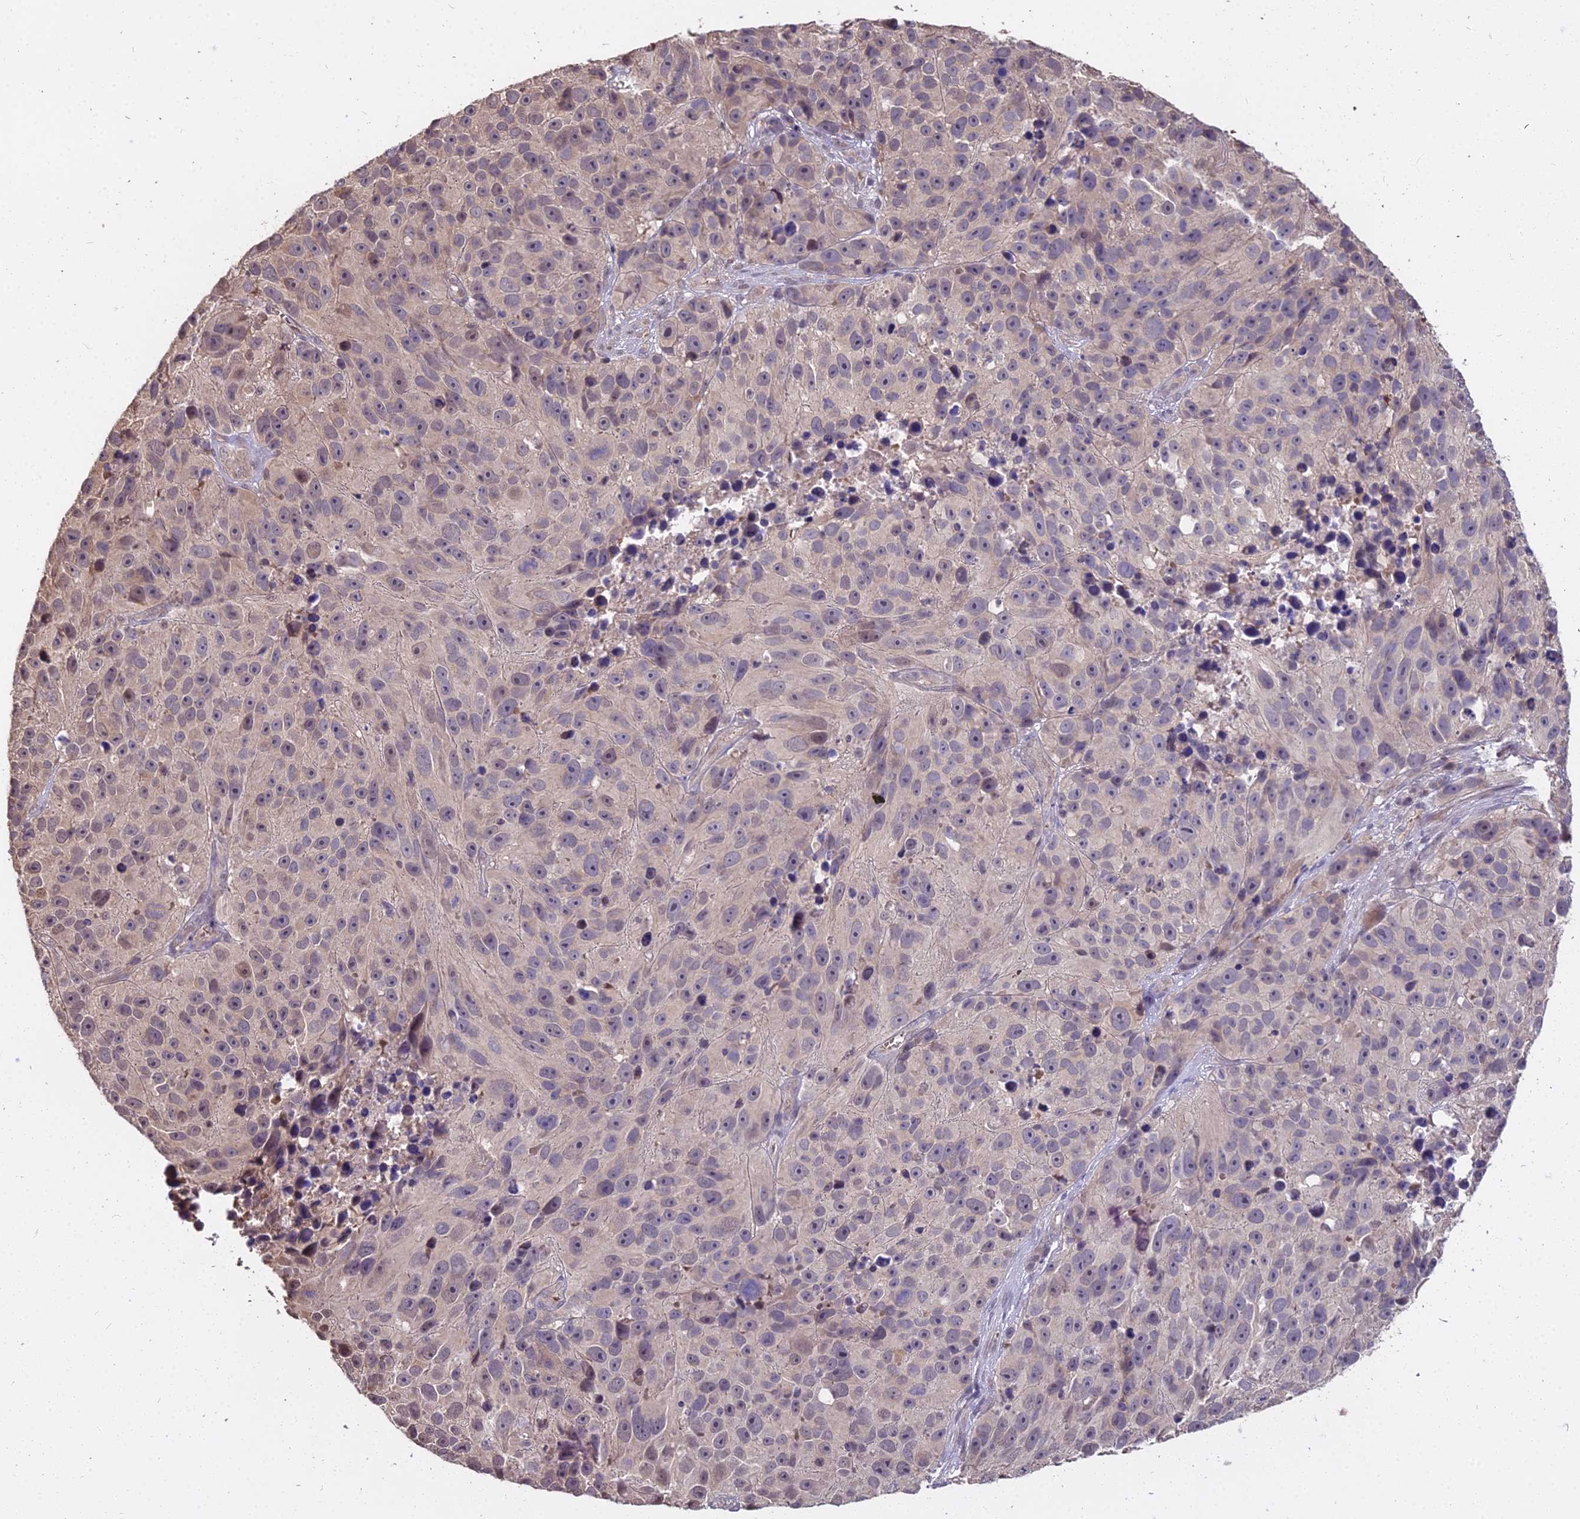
{"staining": {"intensity": "weak", "quantity": "<25%", "location": "cytoplasmic/membranous"}, "tissue": "melanoma", "cell_type": "Tumor cells", "image_type": "cancer", "snomed": [{"axis": "morphology", "description": "Malignant melanoma, NOS"}, {"axis": "topography", "description": "Skin"}], "caption": "IHC histopathology image of neoplastic tissue: human melanoma stained with DAB (3,3'-diaminobenzidine) displays no significant protein staining in tumor cells.", "gene": "ZDBF2", "patient": {"sex": "male", "age": 84}}